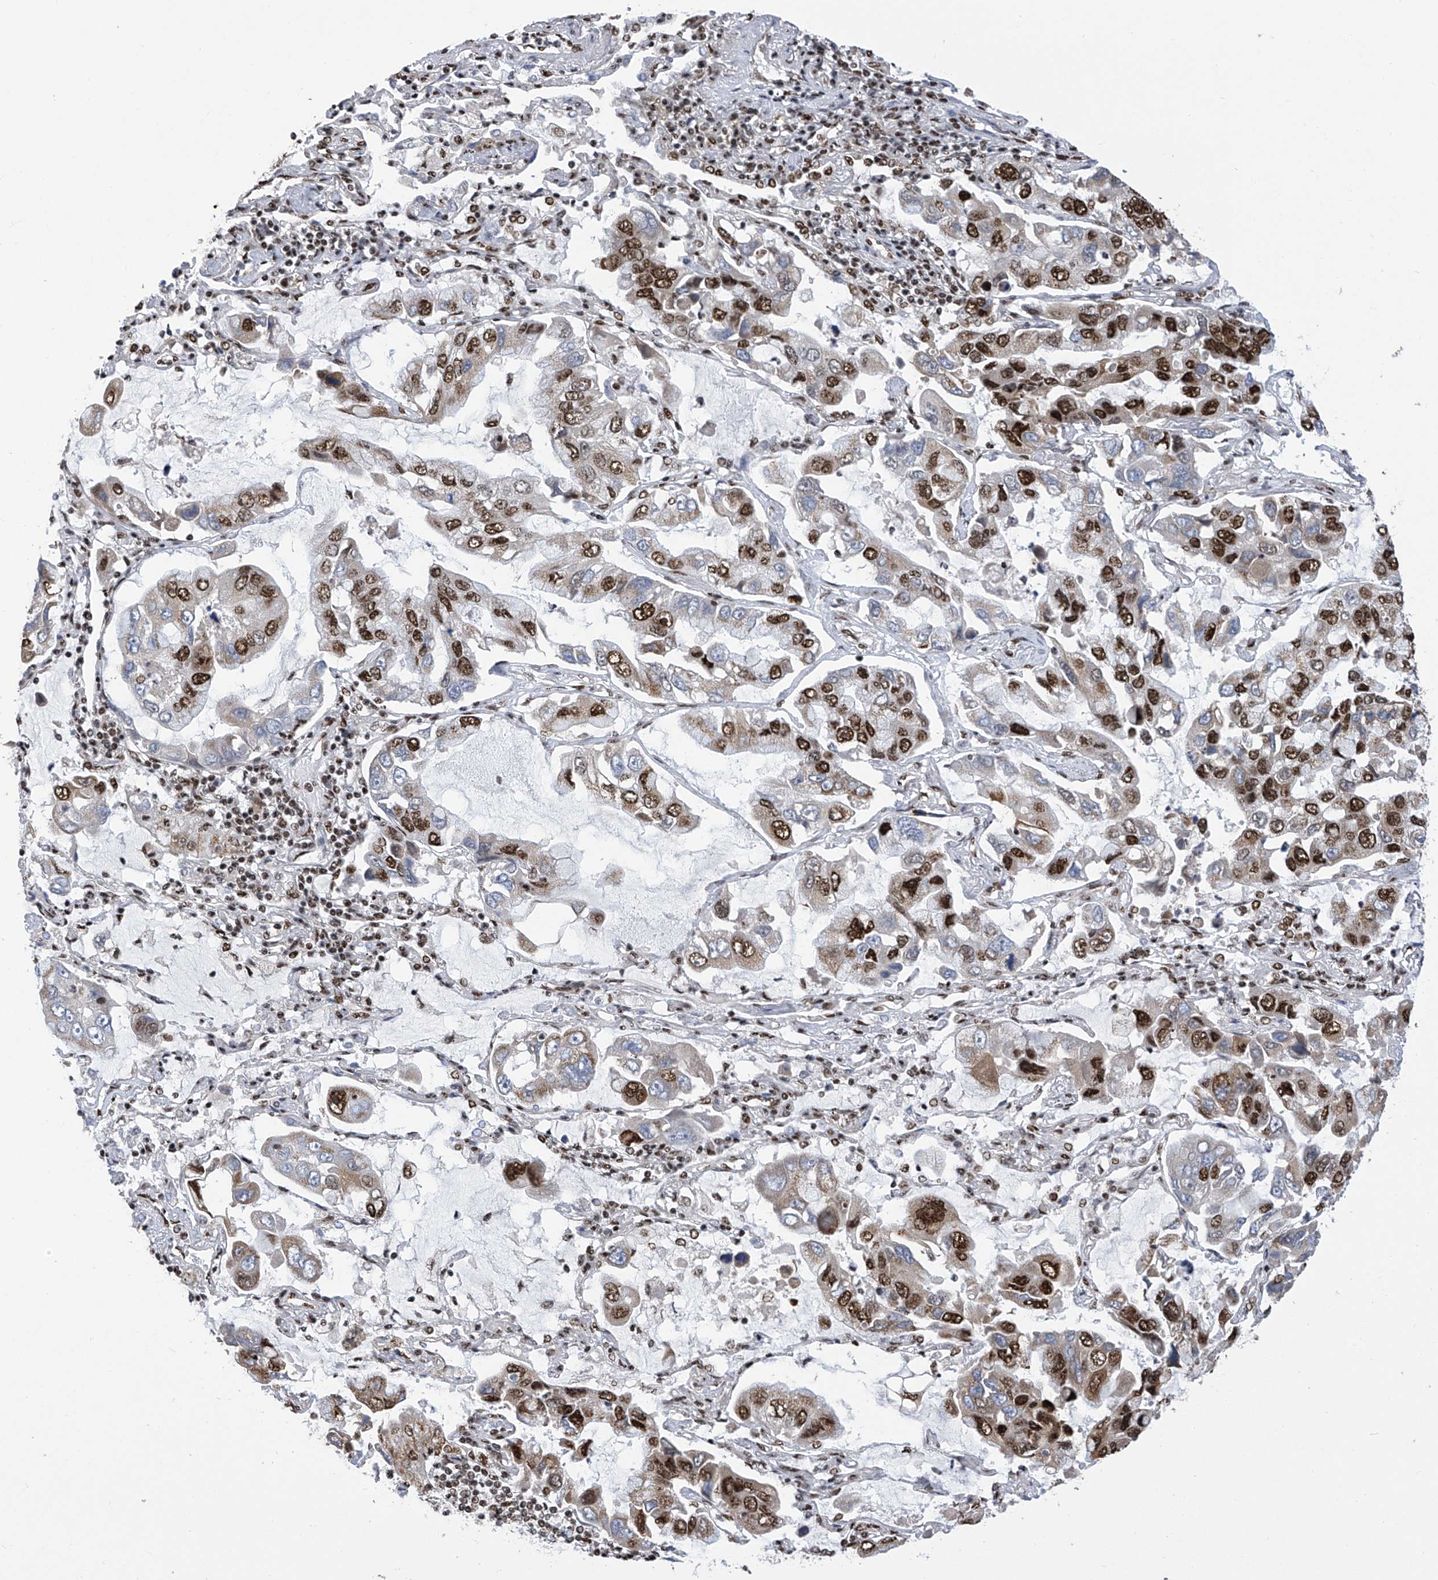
{"staining": {"intensity": "strong", "quantity": "25%-75%", "location": "nuclear"}, "tissue": "lung cancer", "cell_type": "Tumor cells", "image_type": "cancer", "snomed": [{"axis": "morphology", "description": "Adenocarcinoma, NOS"}, {"axis": "topography", "description": "Lung"}], "caption": "About 25%-75% of tumor cells in adenocarcinoma (lung) demonstrate strong nuclear protein staining as visualized by brown immunohistochemical staining.", "gene": "APLF", "patient": {"sex": "male", "age": 64}}